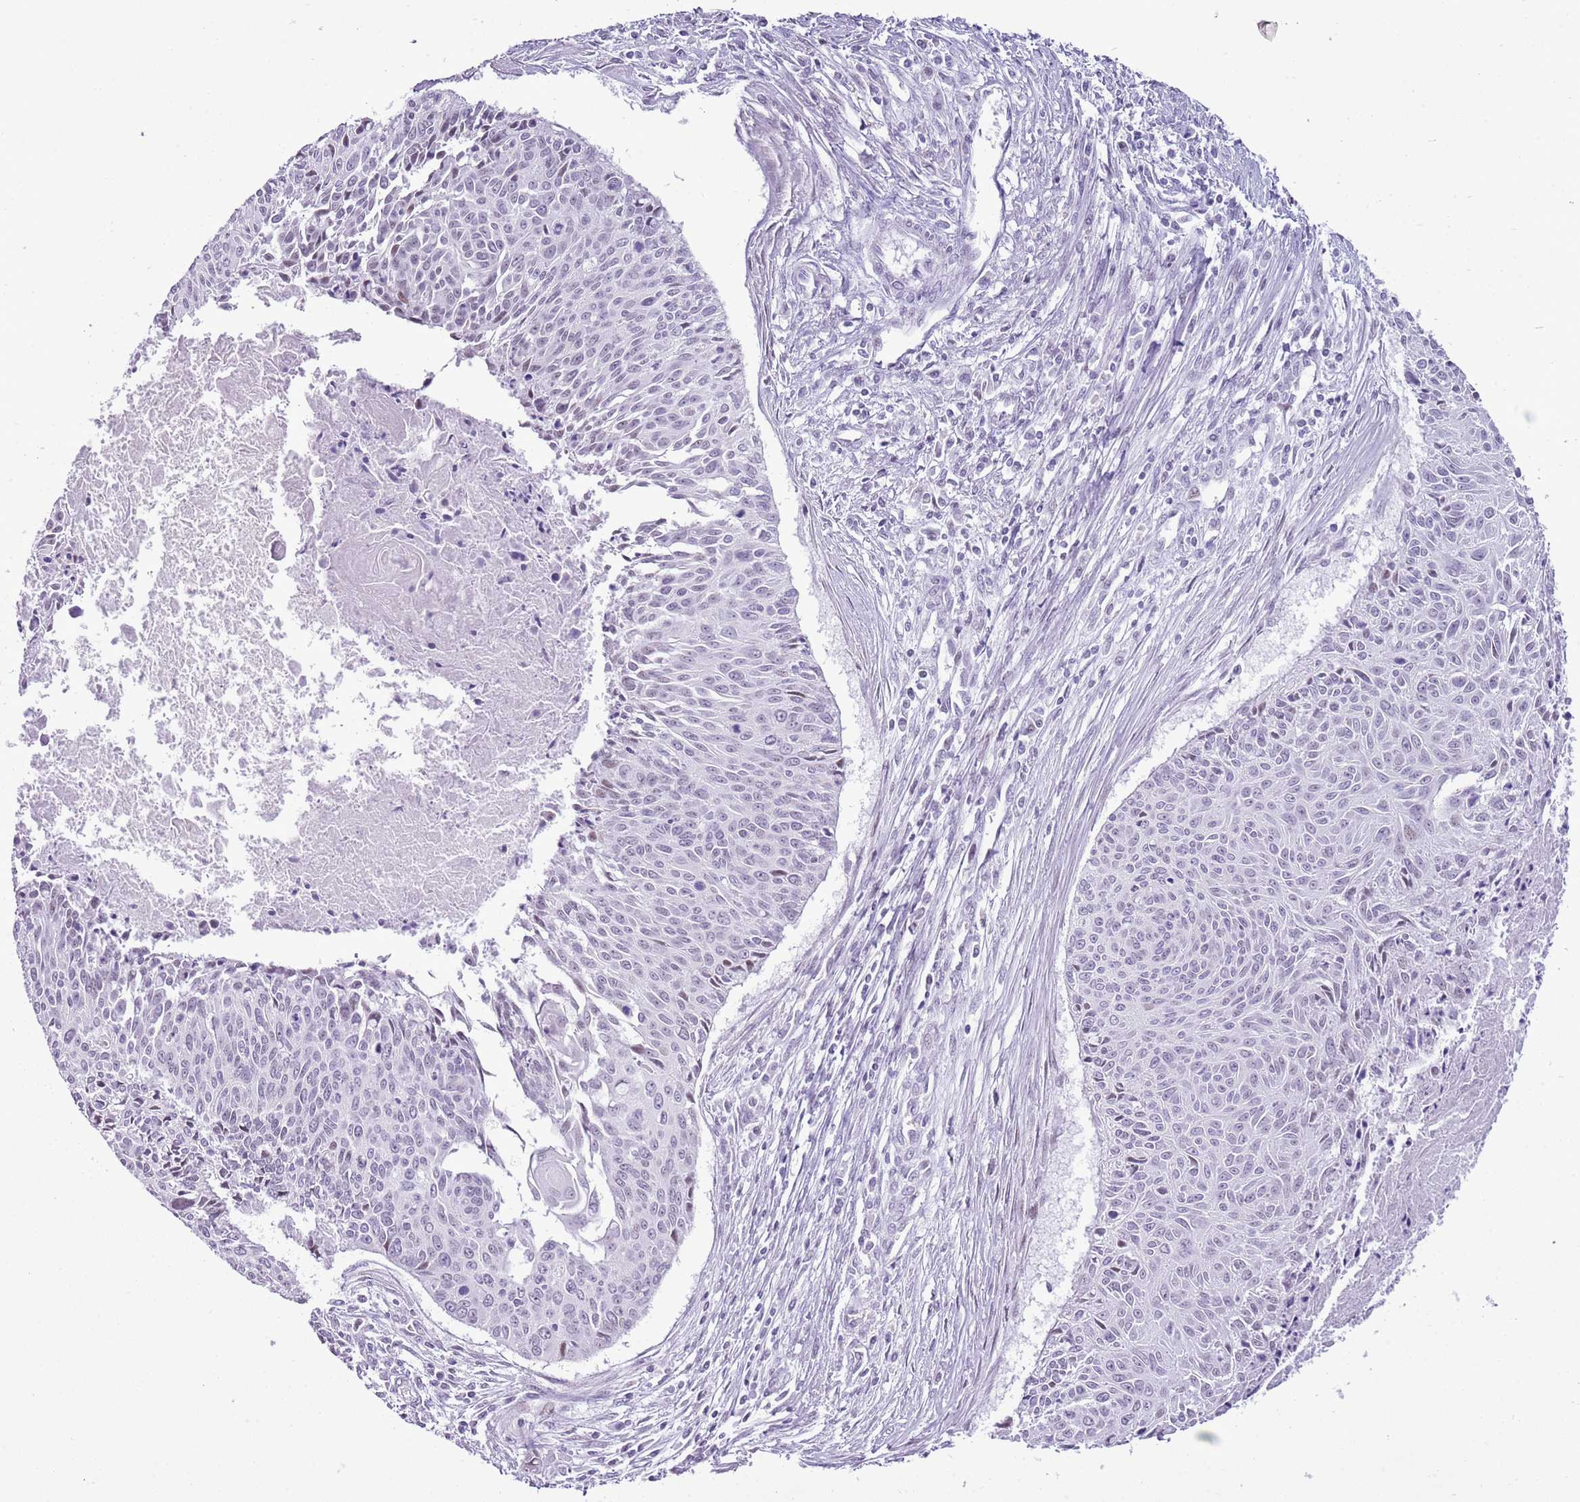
{"staining": {"intensity": "weak", "quantity": "<25%", "location": "cytoplasmic/membranous"}, "tissue": "cervical cancer", "cell_type": "Tumor cells", "image_type": "cancer", "snomed": [{"axis": "morphology", "description": "Squamous cell carcinoma, NOS"}, {"axis": "topography", "description": "Cervix"}], "caption": "There is no significant staining in tumor cells of cervical cancer.", "gene": "RPL3L", "patient": {"sex": "female", "age": 55}}